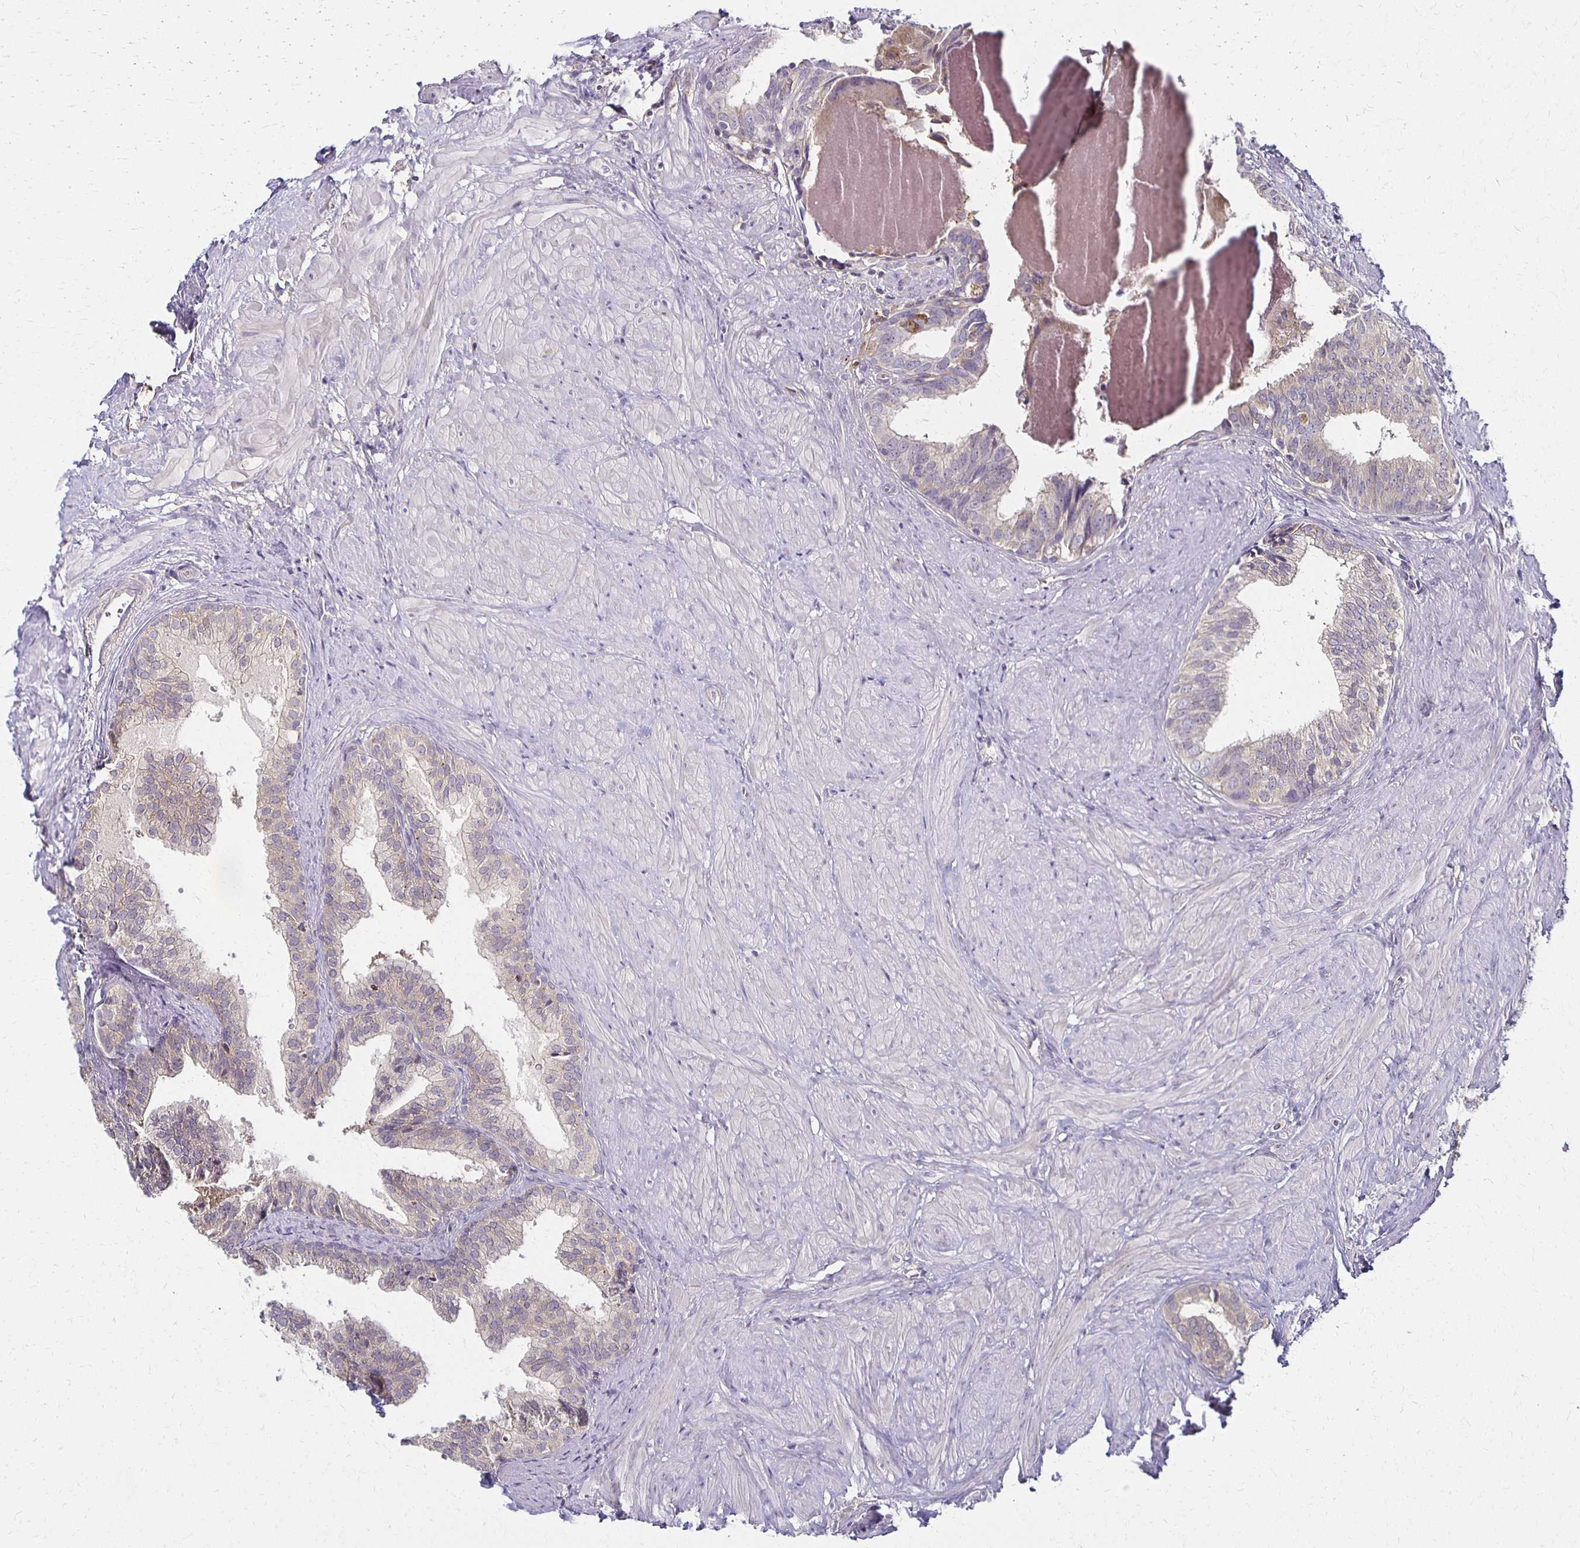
{"staining": {"intensity": "weak", "quantity": "<25%", "location": "cytoplasmic/membranous"}, "tissue": "prostate", "cell_type": "Glandular cells", "image_type": "normal", "snomed": [{"axis": "morphology", "description": "Normal tissue, NOS"}, {"axis": "topography", "description": "Prostate"}, {"axis": "topography", "description": "Peripheral nerve tissue"}], "caption": "Glandular cells show no significant protein expression in benign prostate.", "gene": "GPX4", "patient": {"sex": "male", "age": 55}}